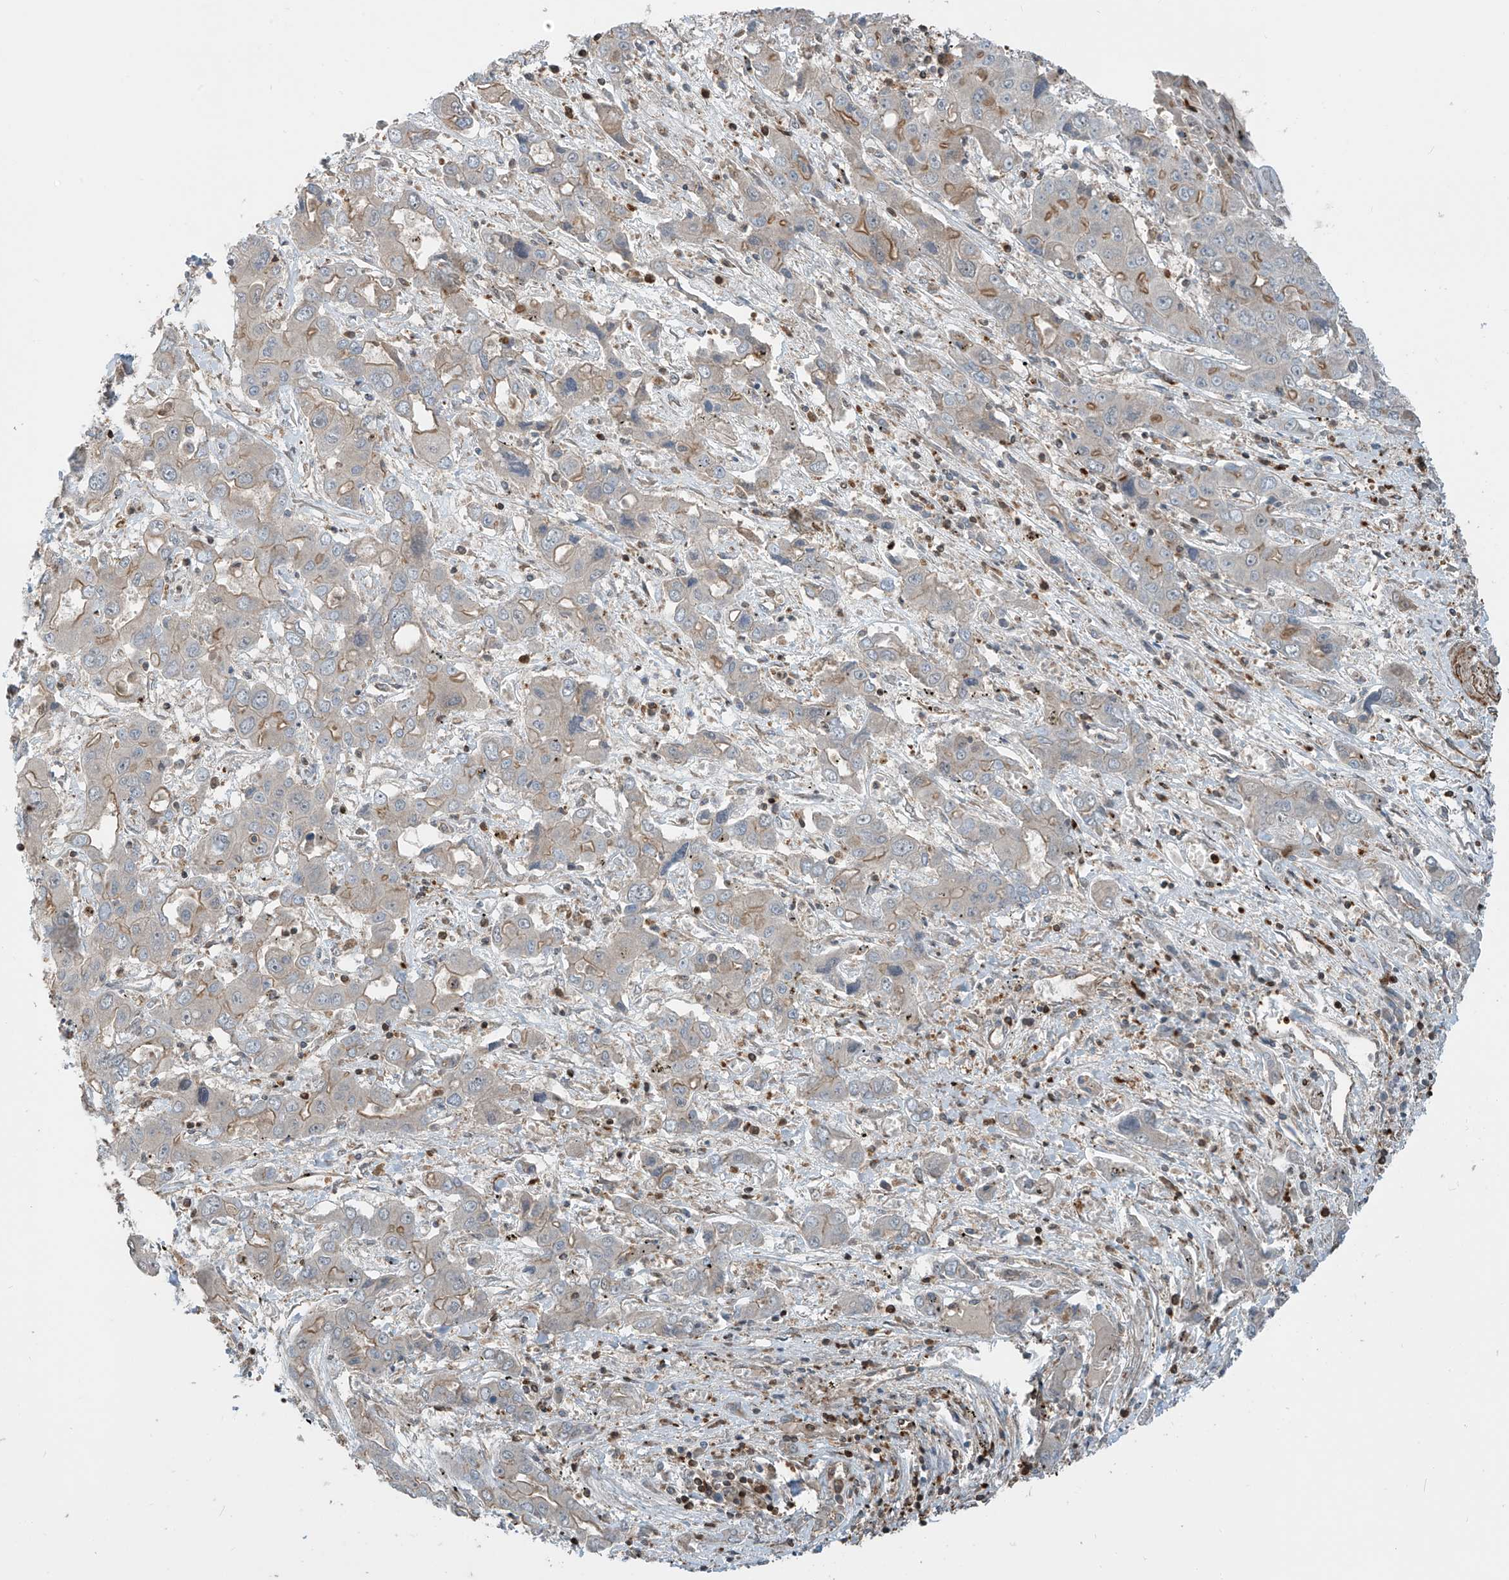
{"staining": {"intensity": "moderate", "quantity": "<25%", "location": "cytoplasmic/membranous"}, "tissue": "liver cancer", "cell_type": "Tumor cells", "image_type": "cancer", "snomed": [{"axis": "morphology", "description": "Cholangiocarcinoma"}, {"axis": "topography", "description": "Liver"}], "caption": "Protein expression analysis of human liver cancer (cholangiocarcinoma) reveals moderate cytoplasmic/membranous positivity in approximately <25% of tumor cells. Immunohistochemistry (ihc) stains the protein of interest in brown and the nuclei are stained blue.", "gene": "SH3BGRL3", "patient": {"sex": "male", "age": 67}}